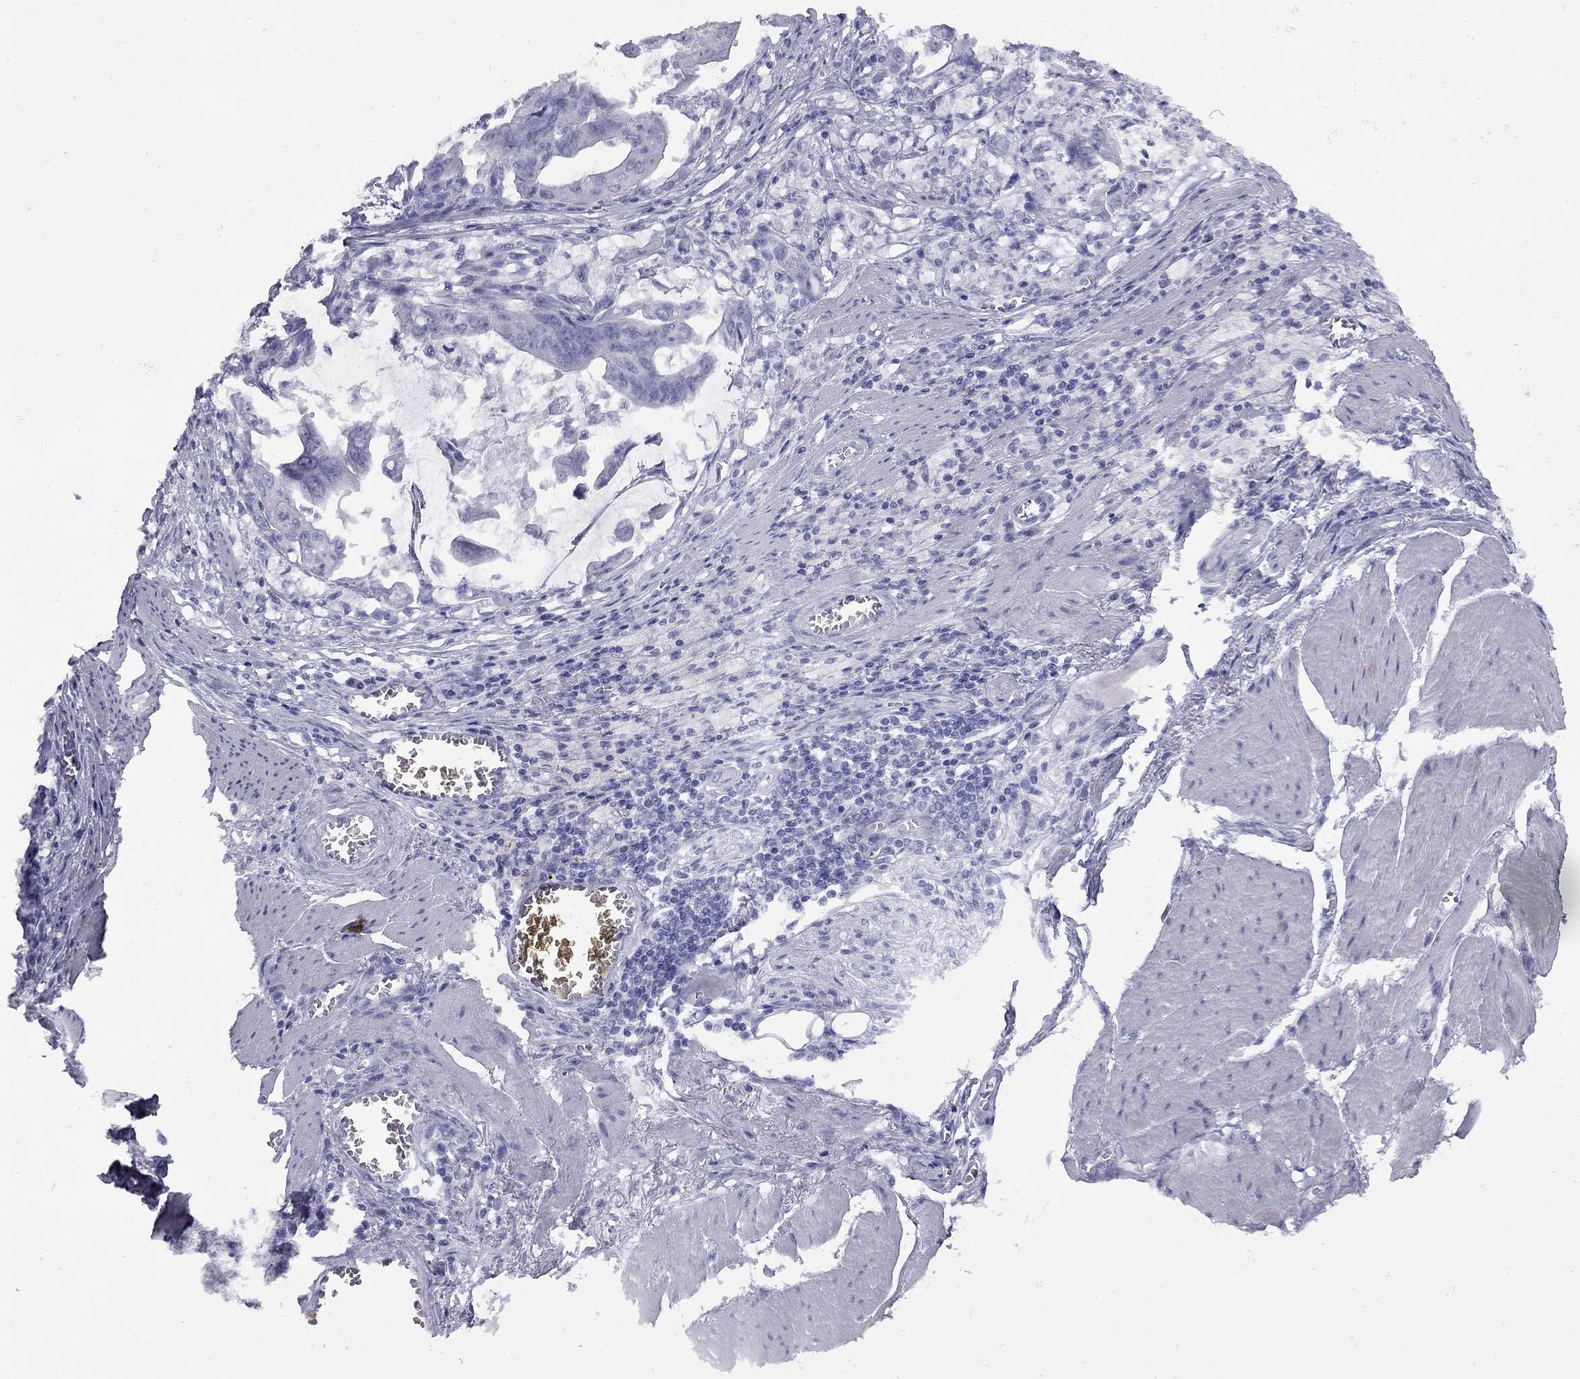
{"staining": {"intensity": "negative", "quantity": "none", "location": "none"}, "tissue": "stomach cancer", "cell_type": "Tumor cells", "image_type": "cancer", "snomed": [{"axis": "morphology", "description": "Adenocarcinoma, NOS"}, {"axis": "topography", "description": "Stomach, upper"}], "caption": "Tumor cells show no significant expression in stomach adenocarcinoma. (Brightfield microscopy of DAB immunohistochemistry at high magnification).", "gene": "EPPIN", "patient": {"sex": "male", "age": 80}}